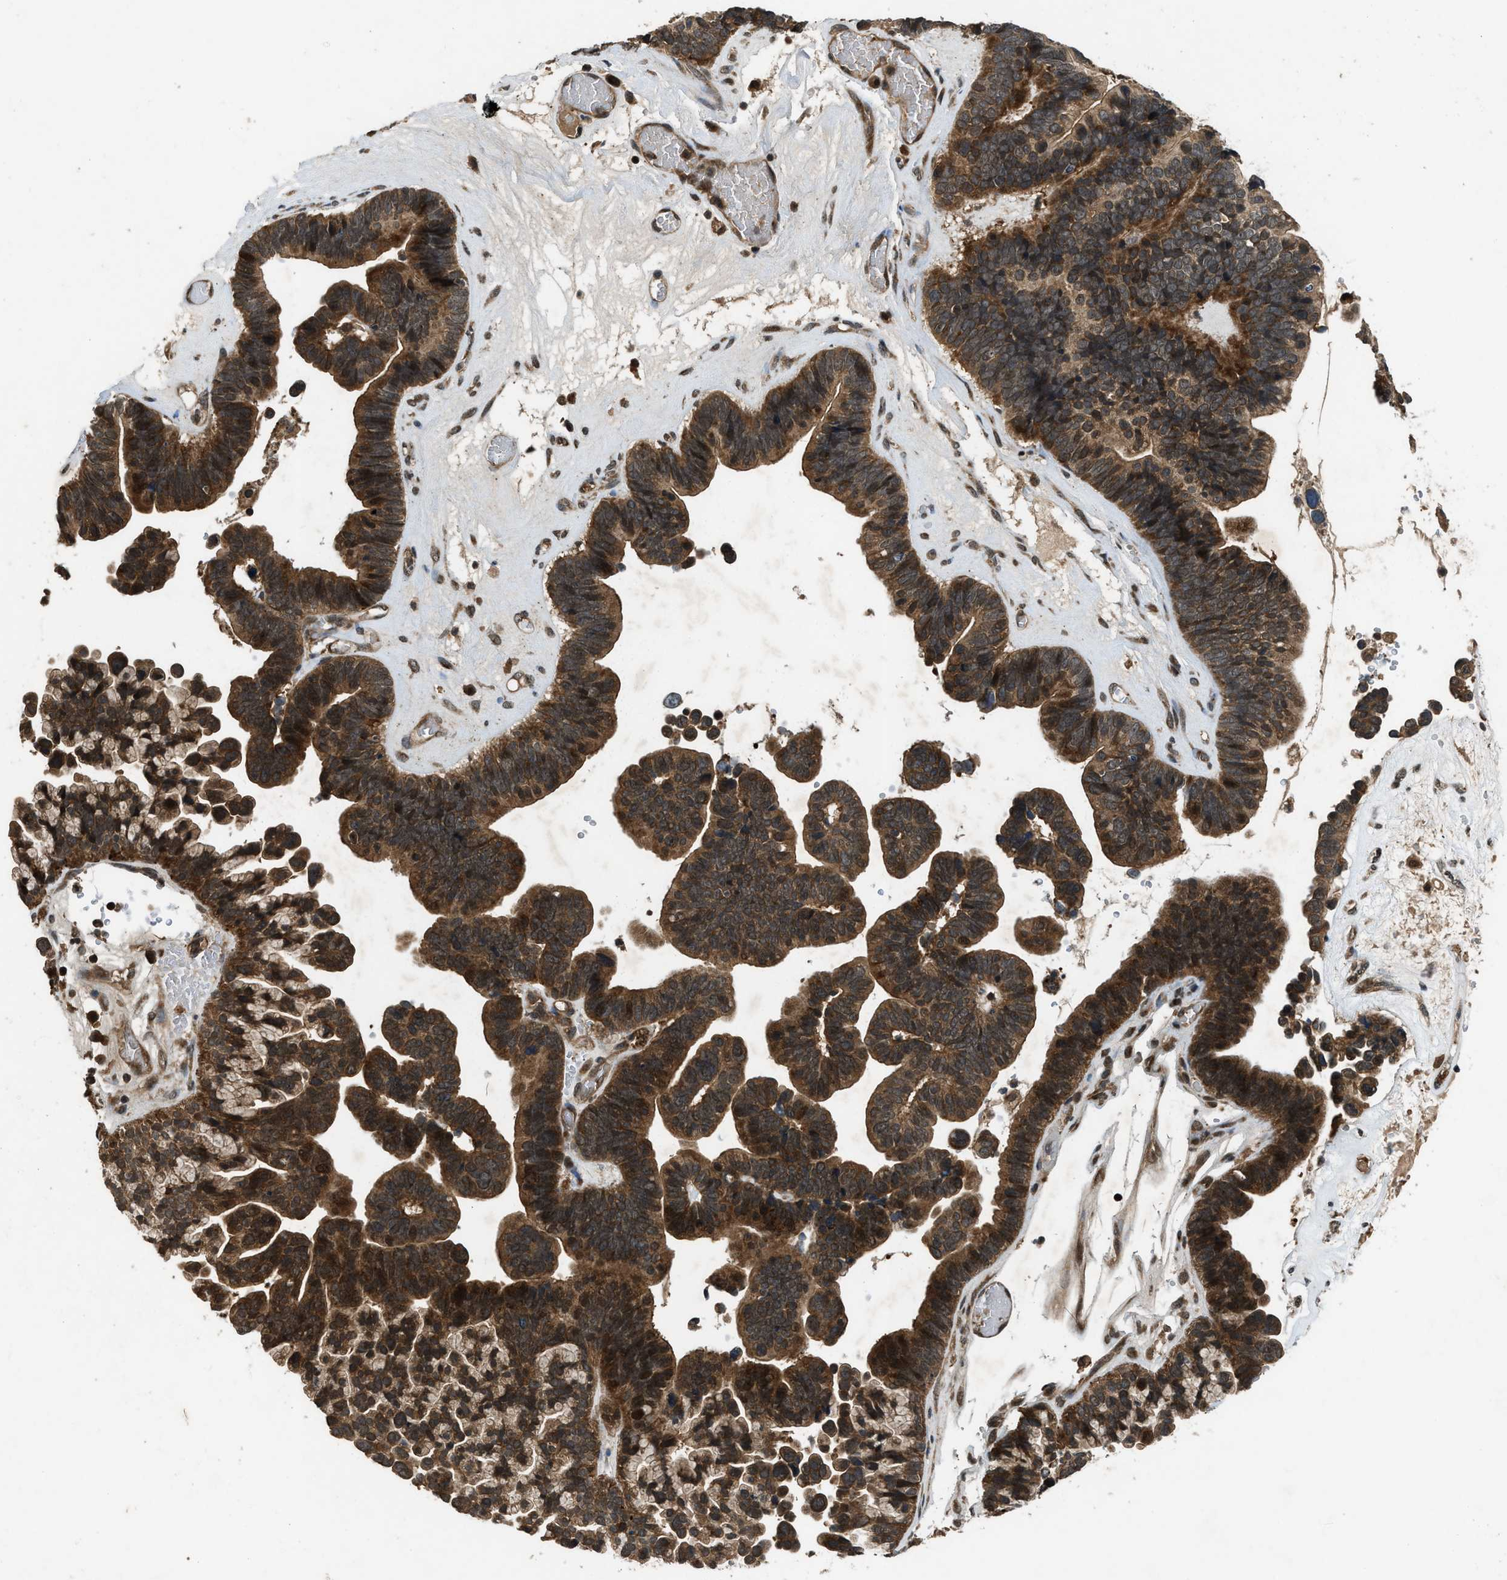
{"staining": {"intensity": "strong", "quantity": ">75%", "location": "cytoplasmic/membranous,nuclear"}, "tissue": "ovarian cancer", "cell_type": "Tumor cells", "image_type": "cancer", "snomed": [{"axis": "morphology", "description": "Cystadenocarcinoma, serous, NOS"}, {"axis": "topography", "description": "Ovary"}], "caption": "Human ovarian cancer stained with a brown dye demonstrates strong cytoplasmic/membranous and nuclear positive positivity in approximately >75% of tumor cells.", "gene": "RPS6KB1", "patient": {"sex": "female", "age": 56}}